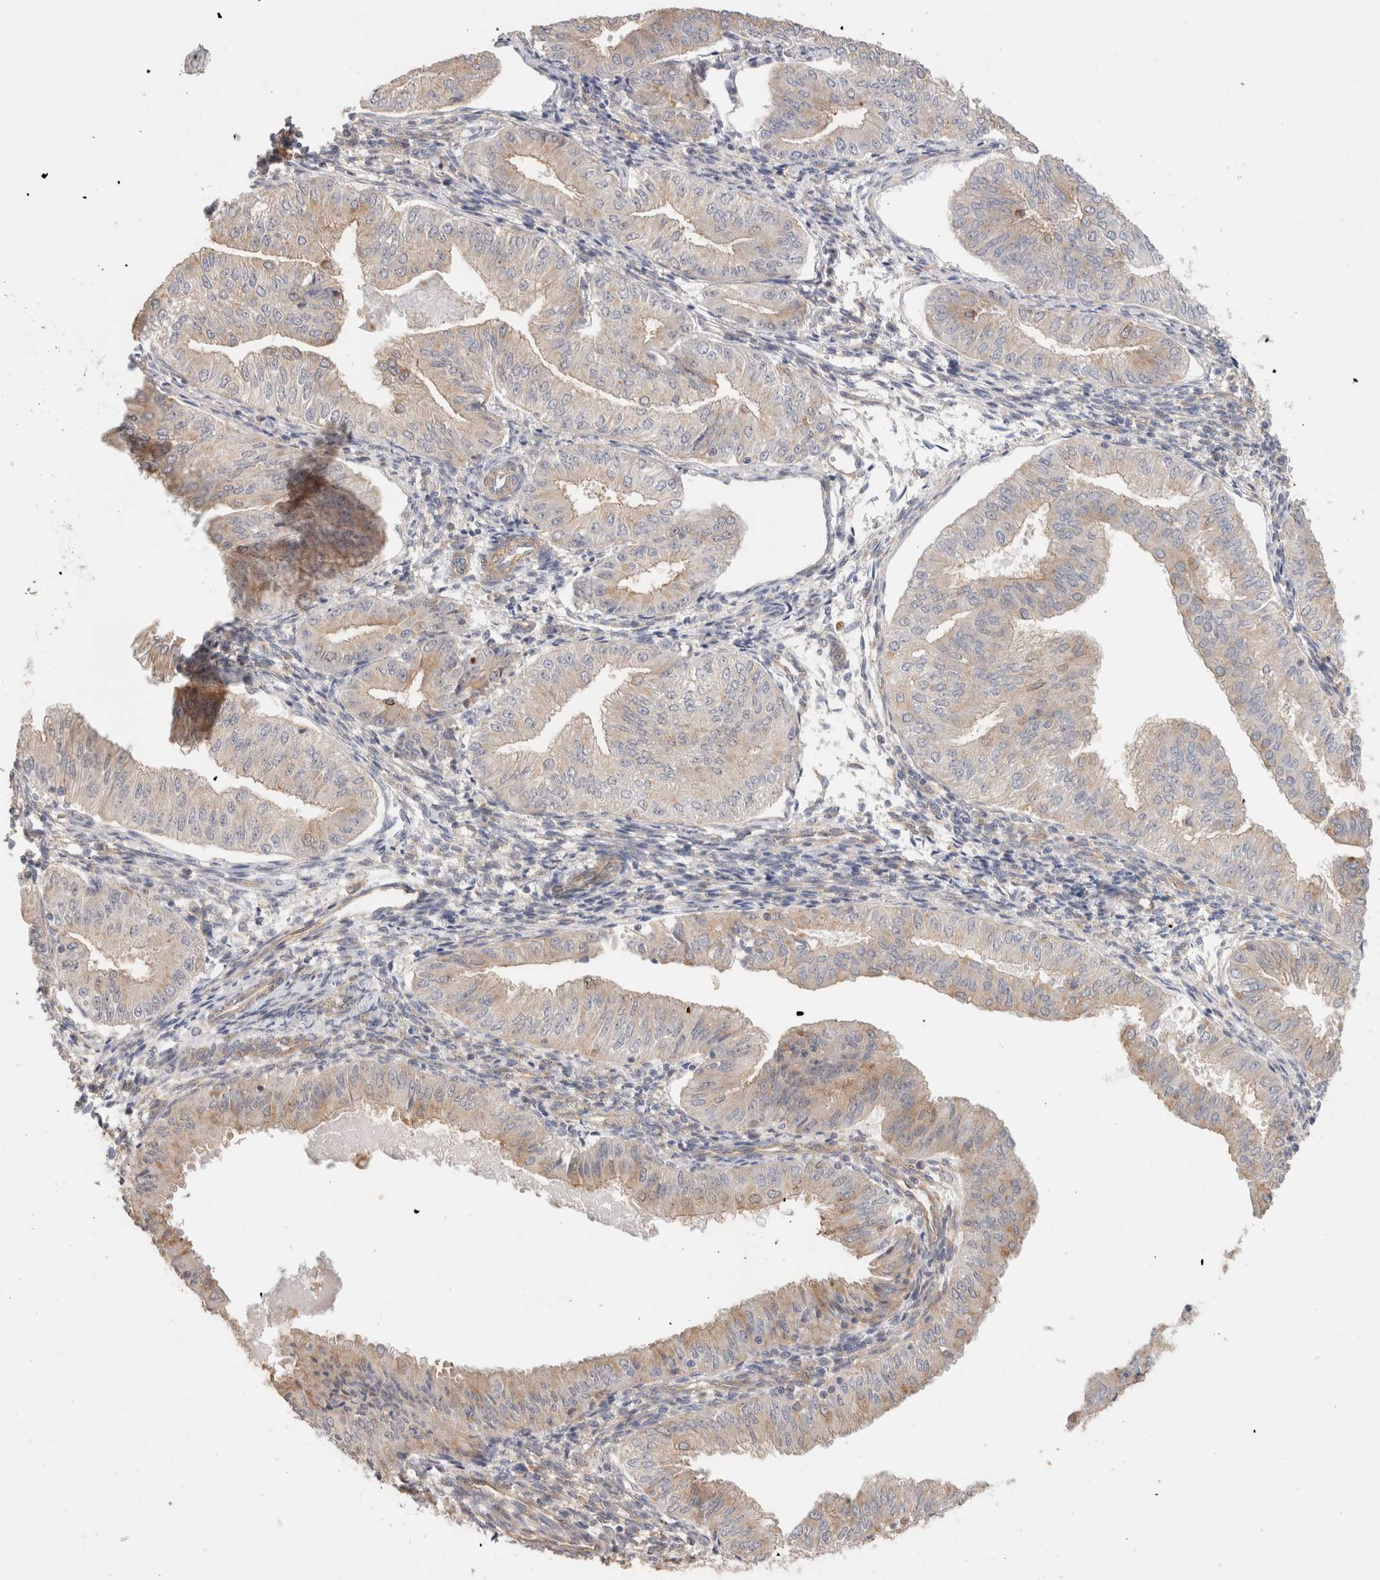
{"staining": {"intensity": "weak", "quantity": "25%-75%", "location": "cytoplasmic/membranous"}, "tissue": "endometrial cancer", "cell_type": "Tumor cells", "image_type": "cancer", "snomed": [{"axis": "morphology", "description": "Normal tissue, NOS"}, {"axis": "morphology", "description": "Adenocarcinoma, NOS"}, {"axis": "topography", "description": "Endometrium"}], "caption": "Protein staining of endometrial cancer tissue shows weak cytoplasmic/membranous positivity in approximately 25%-75% of tumor cells. (Stains: DAB in brown, nuclei in blue, Microscopy: brightfield microscopy at high magnification).", "gene": "ID3", "patient": {"sex": "female", "age": 53}}